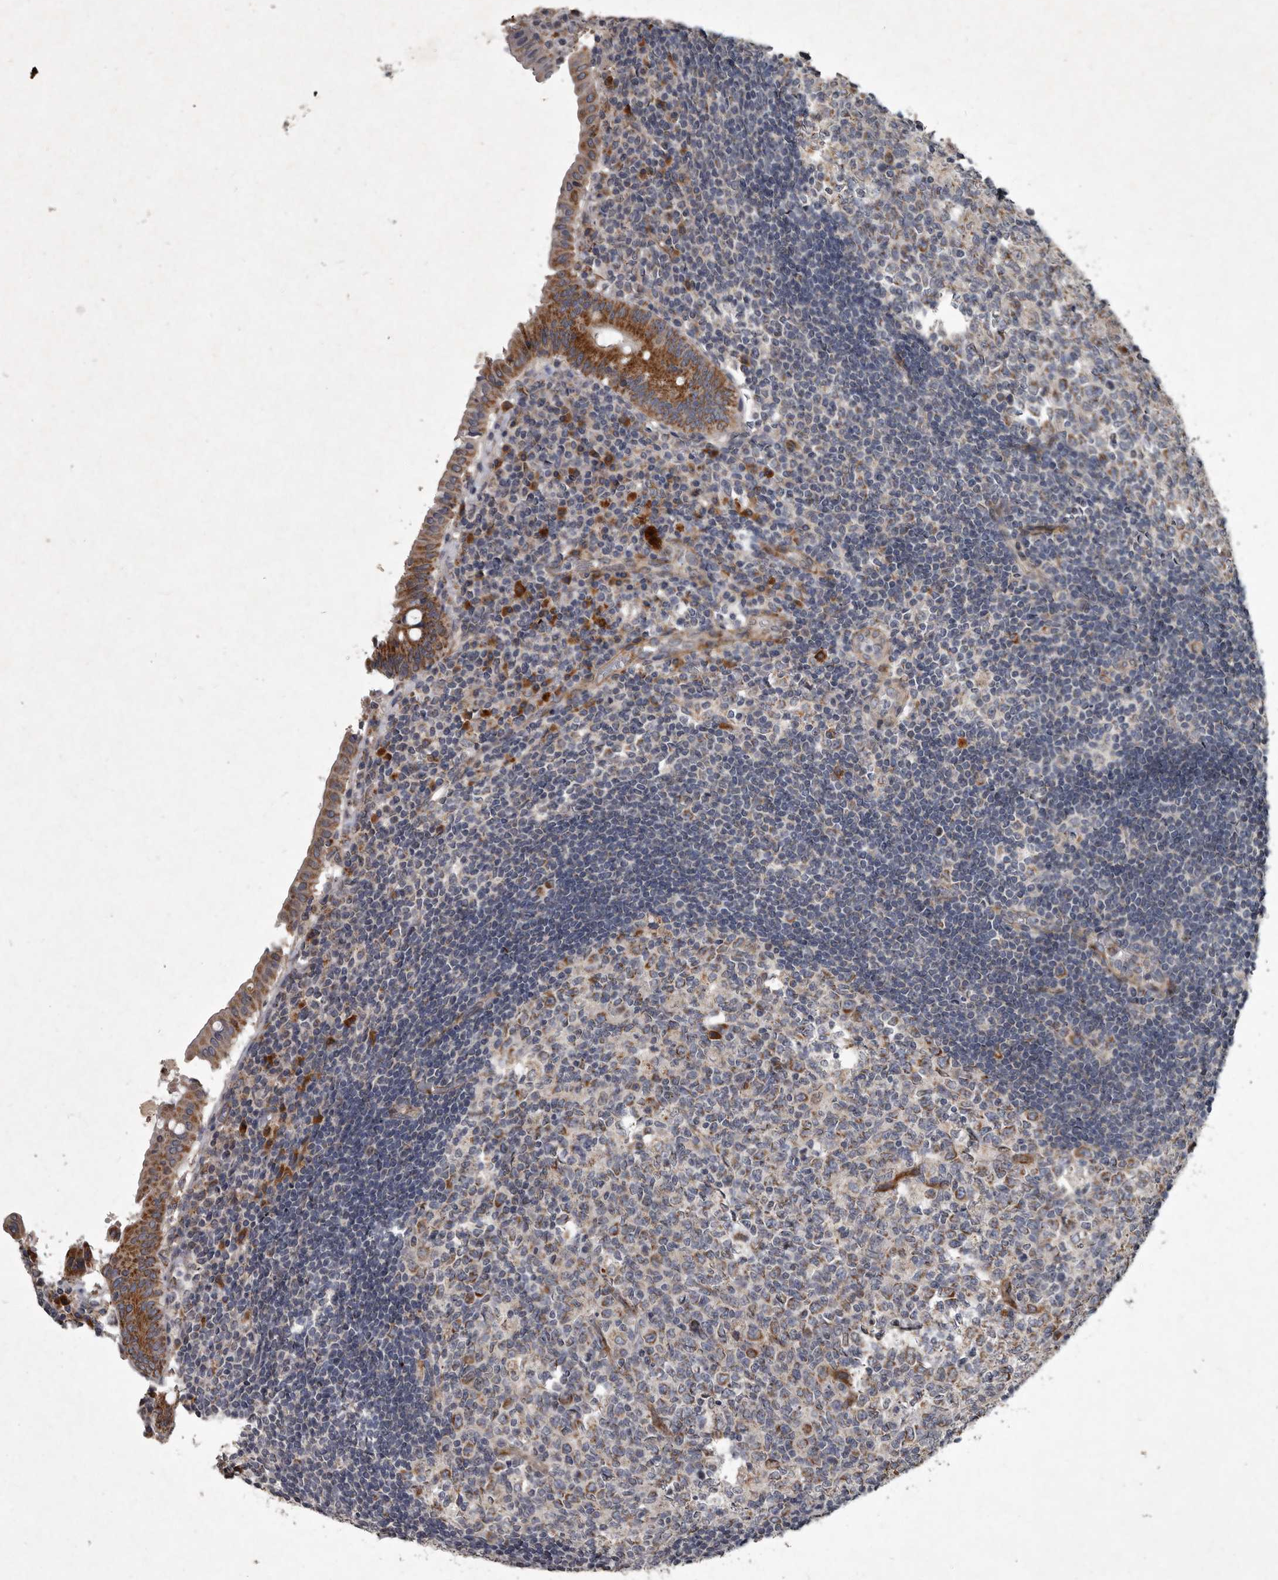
{"staining": {"intensity": "moderate", "quantity": ">75%", "location": "cytoplasmic/membranous"}, "tissue": "appendix", "cell_type": "Glandular cells", "image_type": "normal", "snomed": [{"axis": "morphology", "description": "Normal tissue, NOS"}, {"axis": "topography", "description": "Appendix"}], "caption": "An immunohistochemistry photomicrograph of normal tissue is shown. Protein staining in brown highlights moderate cytoplasmic/membranous positivity in appendix within glandular cells. (DAB IHC with brightfield microscopy, high magnification).", "gene": "MRPS15", "patient": {"sex": "female", "age": 54}}